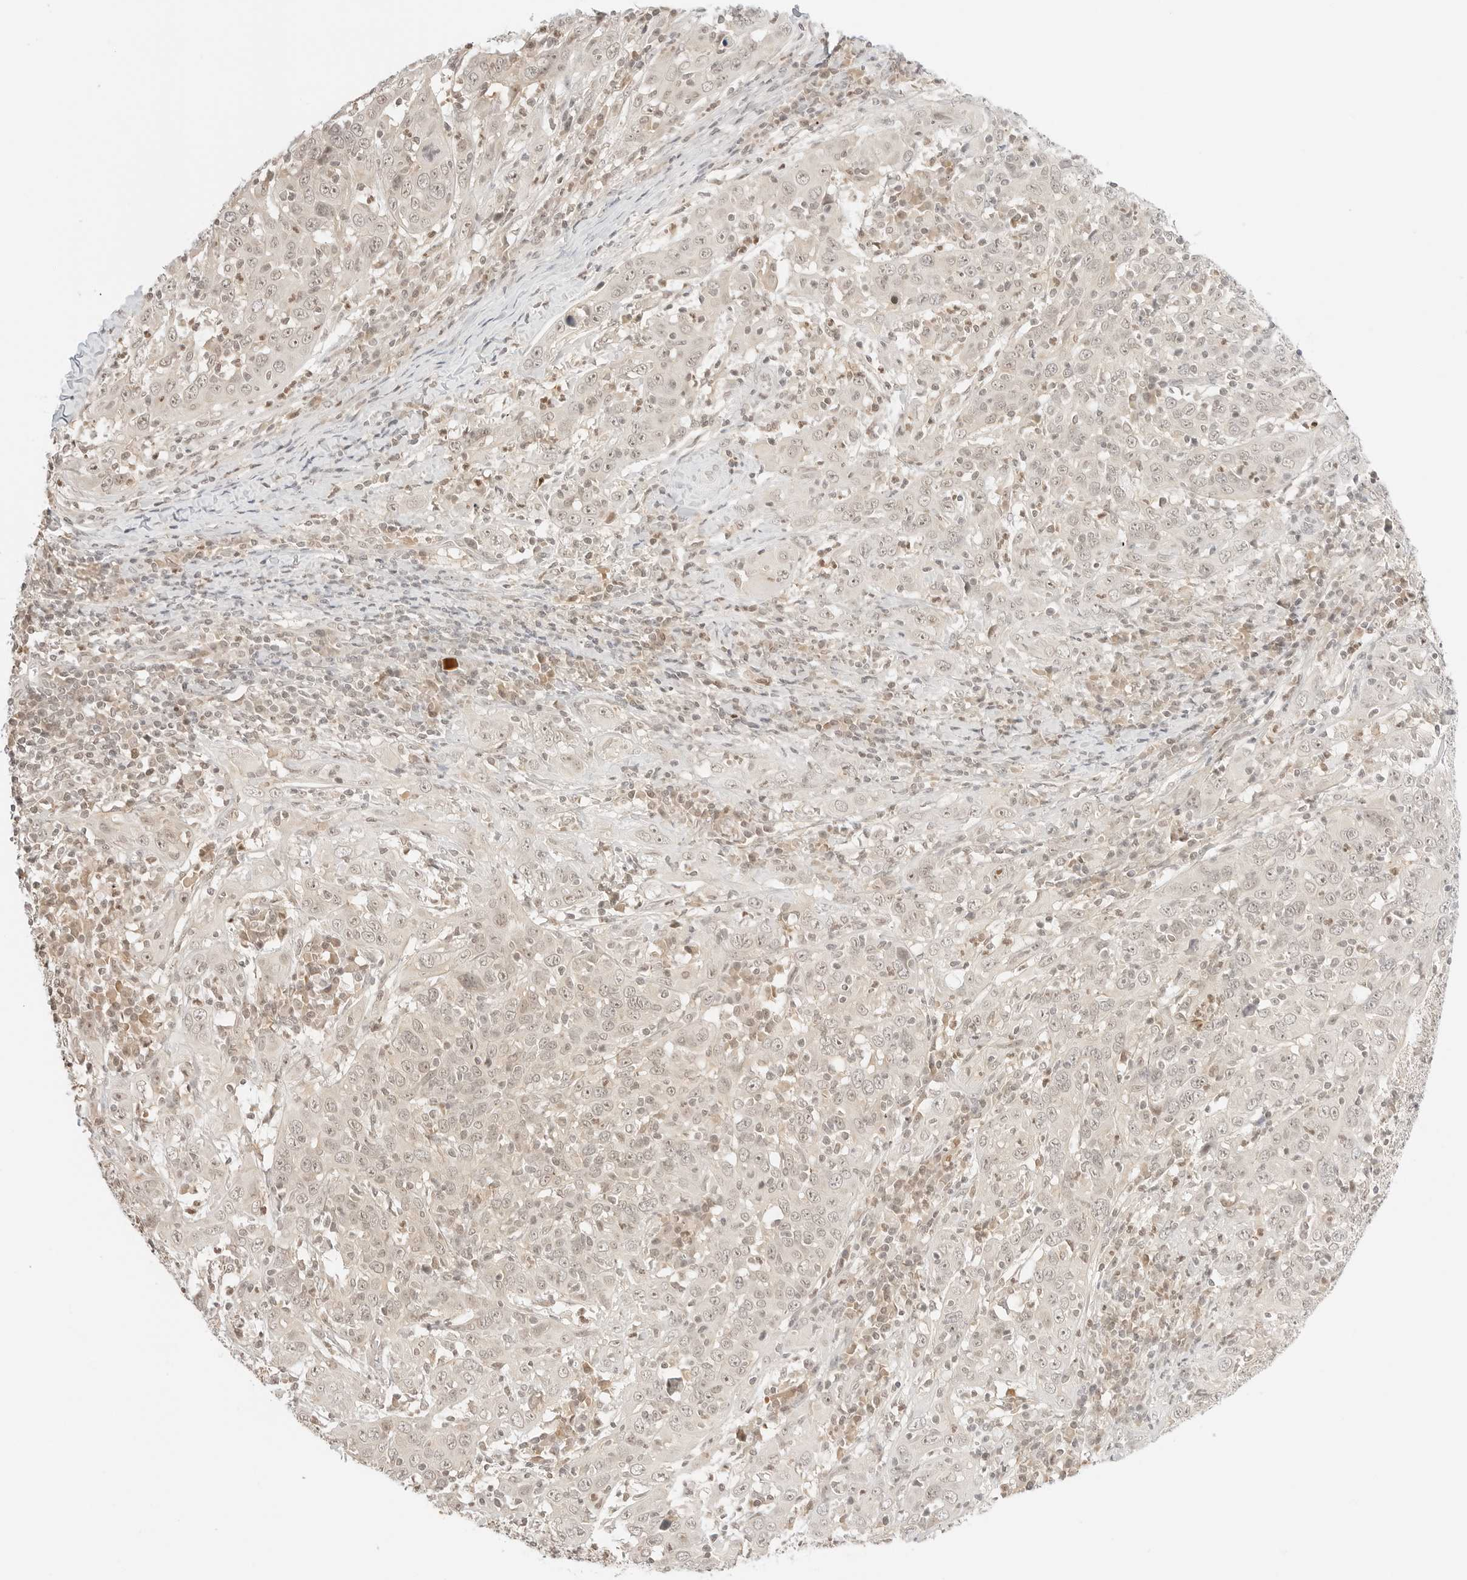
{"staining": {"intensity": "negative", "quantity": "none", "location": "none"}, "tissue": "cervical cancer", "cell_type": "Tumor cells", "image_type": "cancer", "snomed": [{"axis": "morphology", "description": "Squamous cell carcinoma, NOS"}, {"axis": "topography", "description": "Cervix"}], "caption": "Immunohistochemistry (IHC) of human cervical squamous cell carcinoma reveals no expression in tumor cells. (DAB (3,3'-diaminobenzidine) immunohistochemistry (IHC) visualized using brightfield microscopy, high magnification).", "gene": "RPS6KL1", "patient": {"sex": "female", "age": 46}}